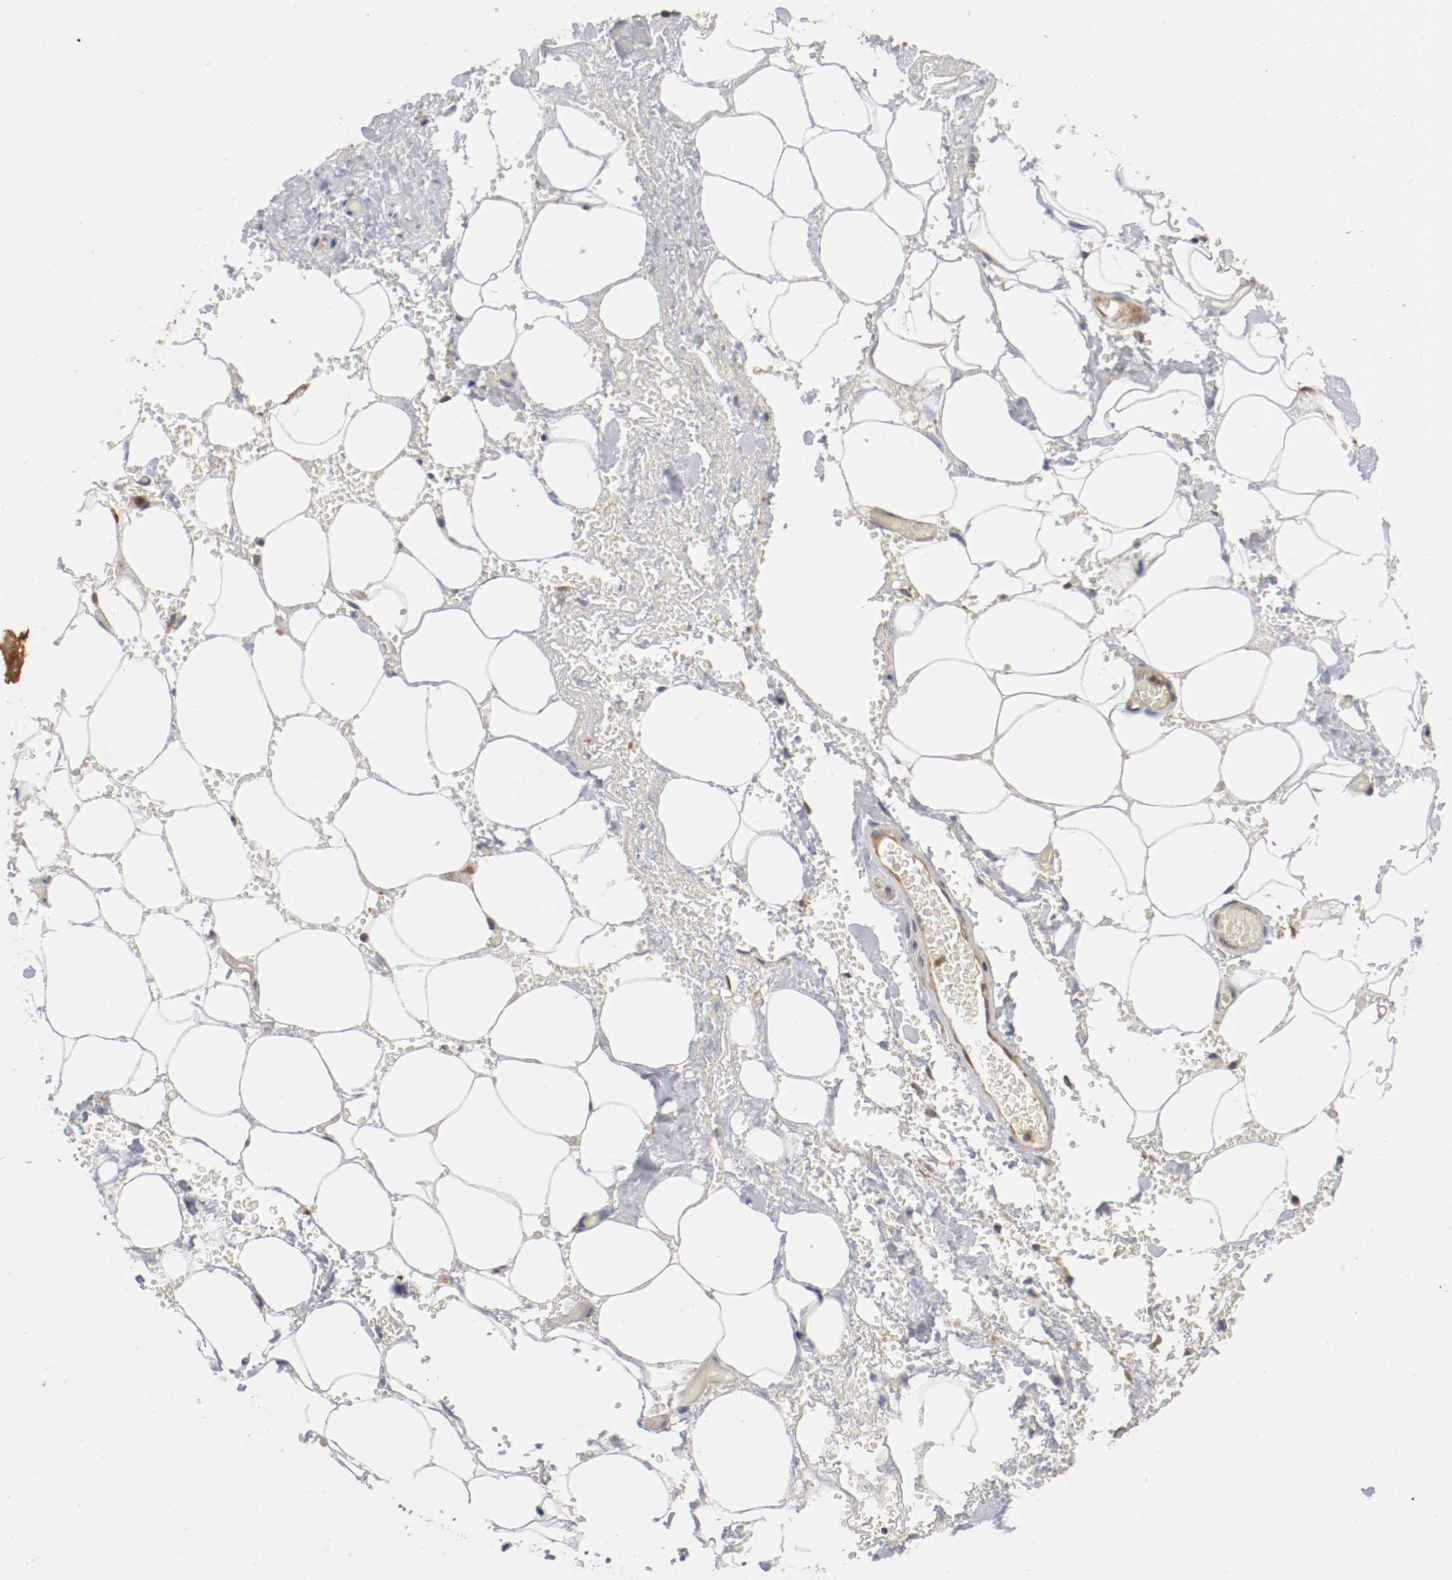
{"staining": {"intensity": "weak", "quantity": ">75%", "location": "cytoplasmic/membranous"}, "tissue": "adipose tissue", "cell_type": "Adipocytes", "image_type": "normal", "snomed": [{"axis": "morphology", "description": "Normal tissue, NOS"}, {"axis": "morphology", "description": "Cholangiocarcinoma"}, {"axis": "topography", "description": "Liver"}, {"axis": "topography", "description": "Peripheral nerve tissue"}], "caption": "This is an image of immunohistochemistry (IHC) staining of unremarkable adipose tissue, which shows weak staining in the cytoplasmic/membranous of adipocytes.", "gene": "RBM23", "patient": {"sex": "male", "age": 50}}